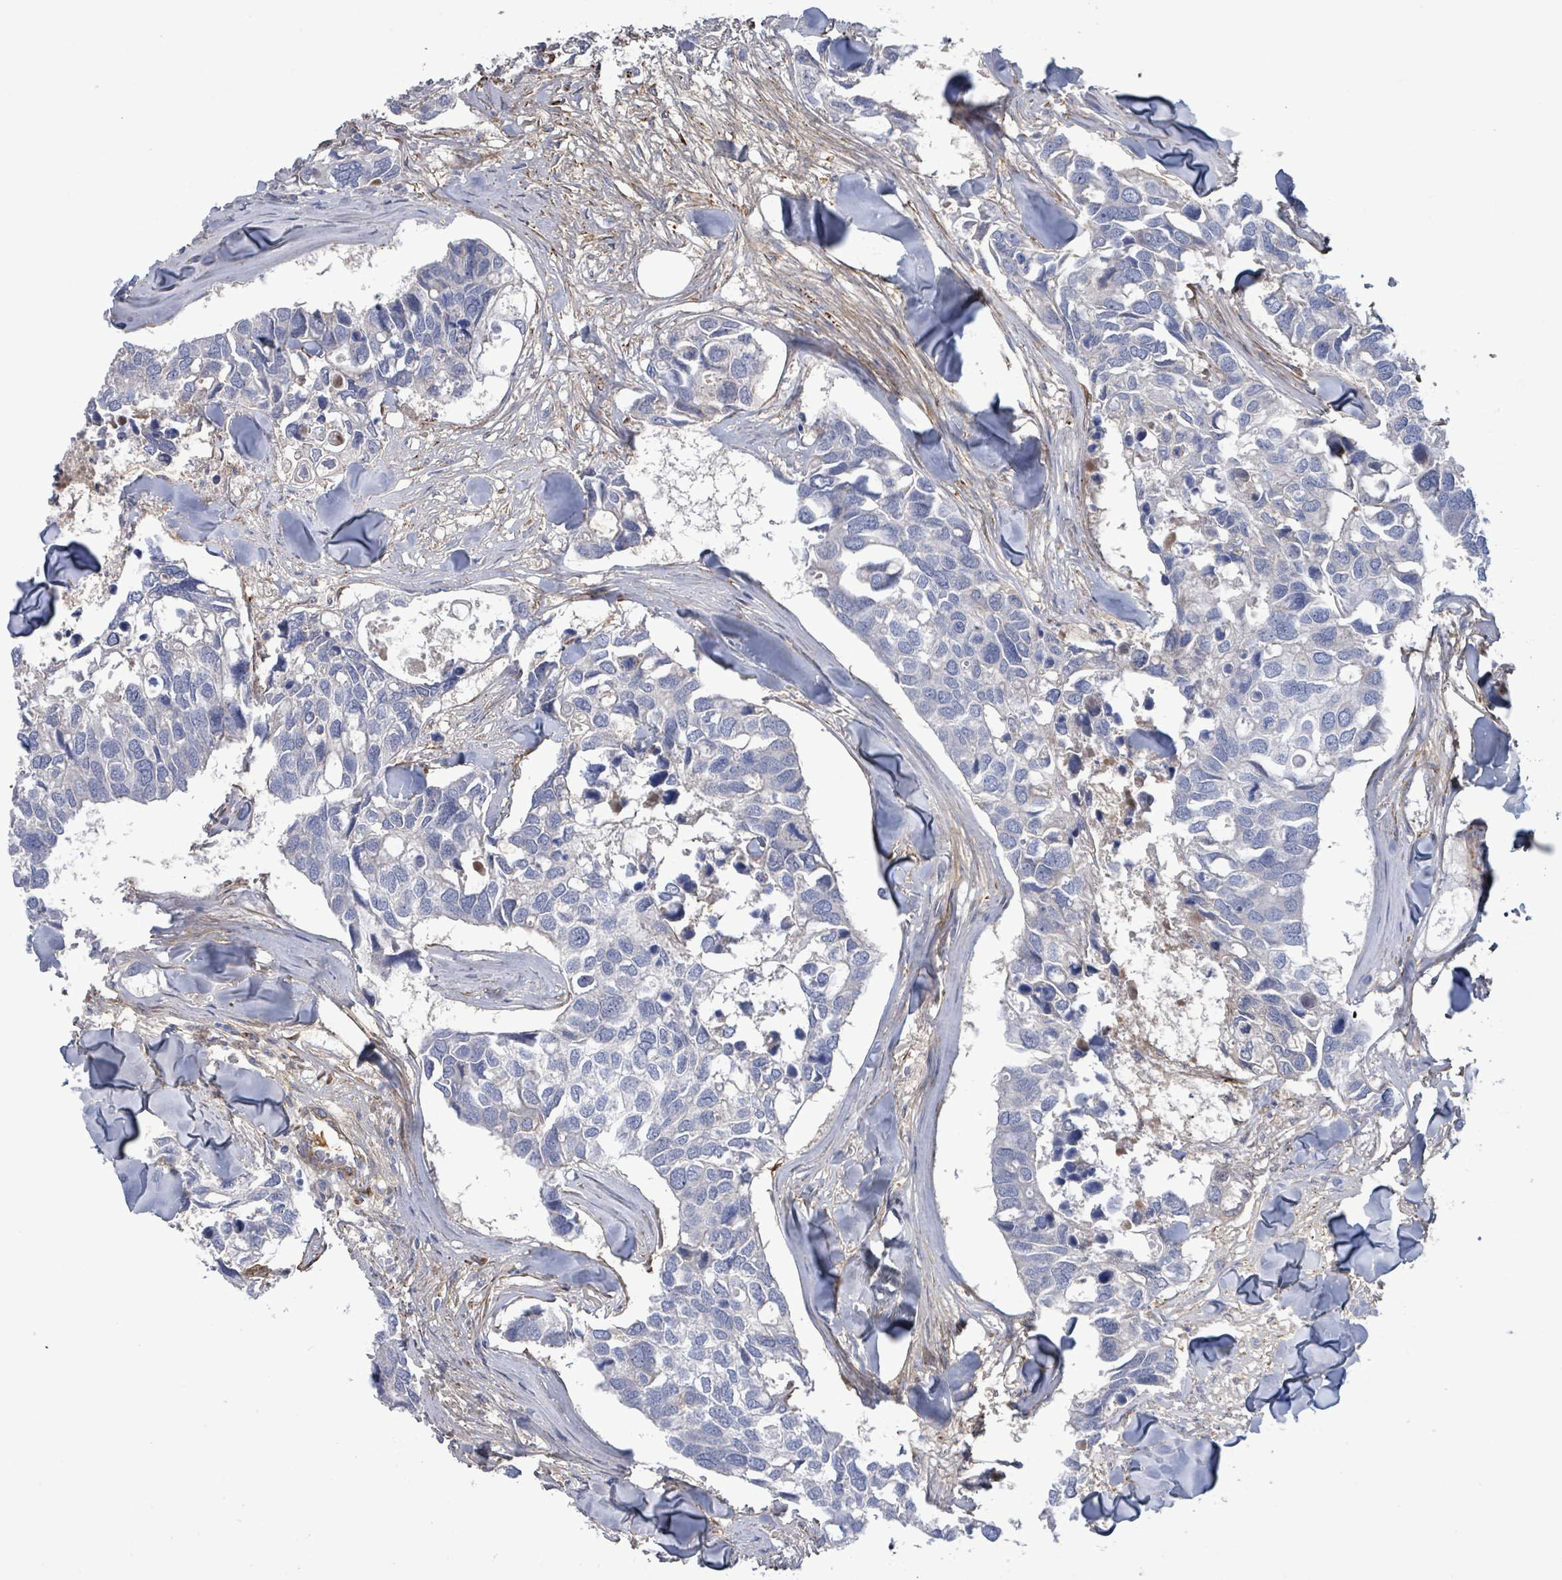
{"staining": {"intensity": "negative", "quantity": "none", "location": "none"}, "tissue": "breast cancer", "cell_type": "Tumor cells", "image_type": "cancer", "snomed": [{"axis": "morphology", "description": "Duct carcinoma"}, {"axis": "topography", "description": "Breast"}], "caption": "This is an immunohistochemistry image of intraductal carcinoma (breast). There is no positivity in tumor cells.", "gene": "DMRTC1B", "patient": {"sex": "female", "age": 83}}